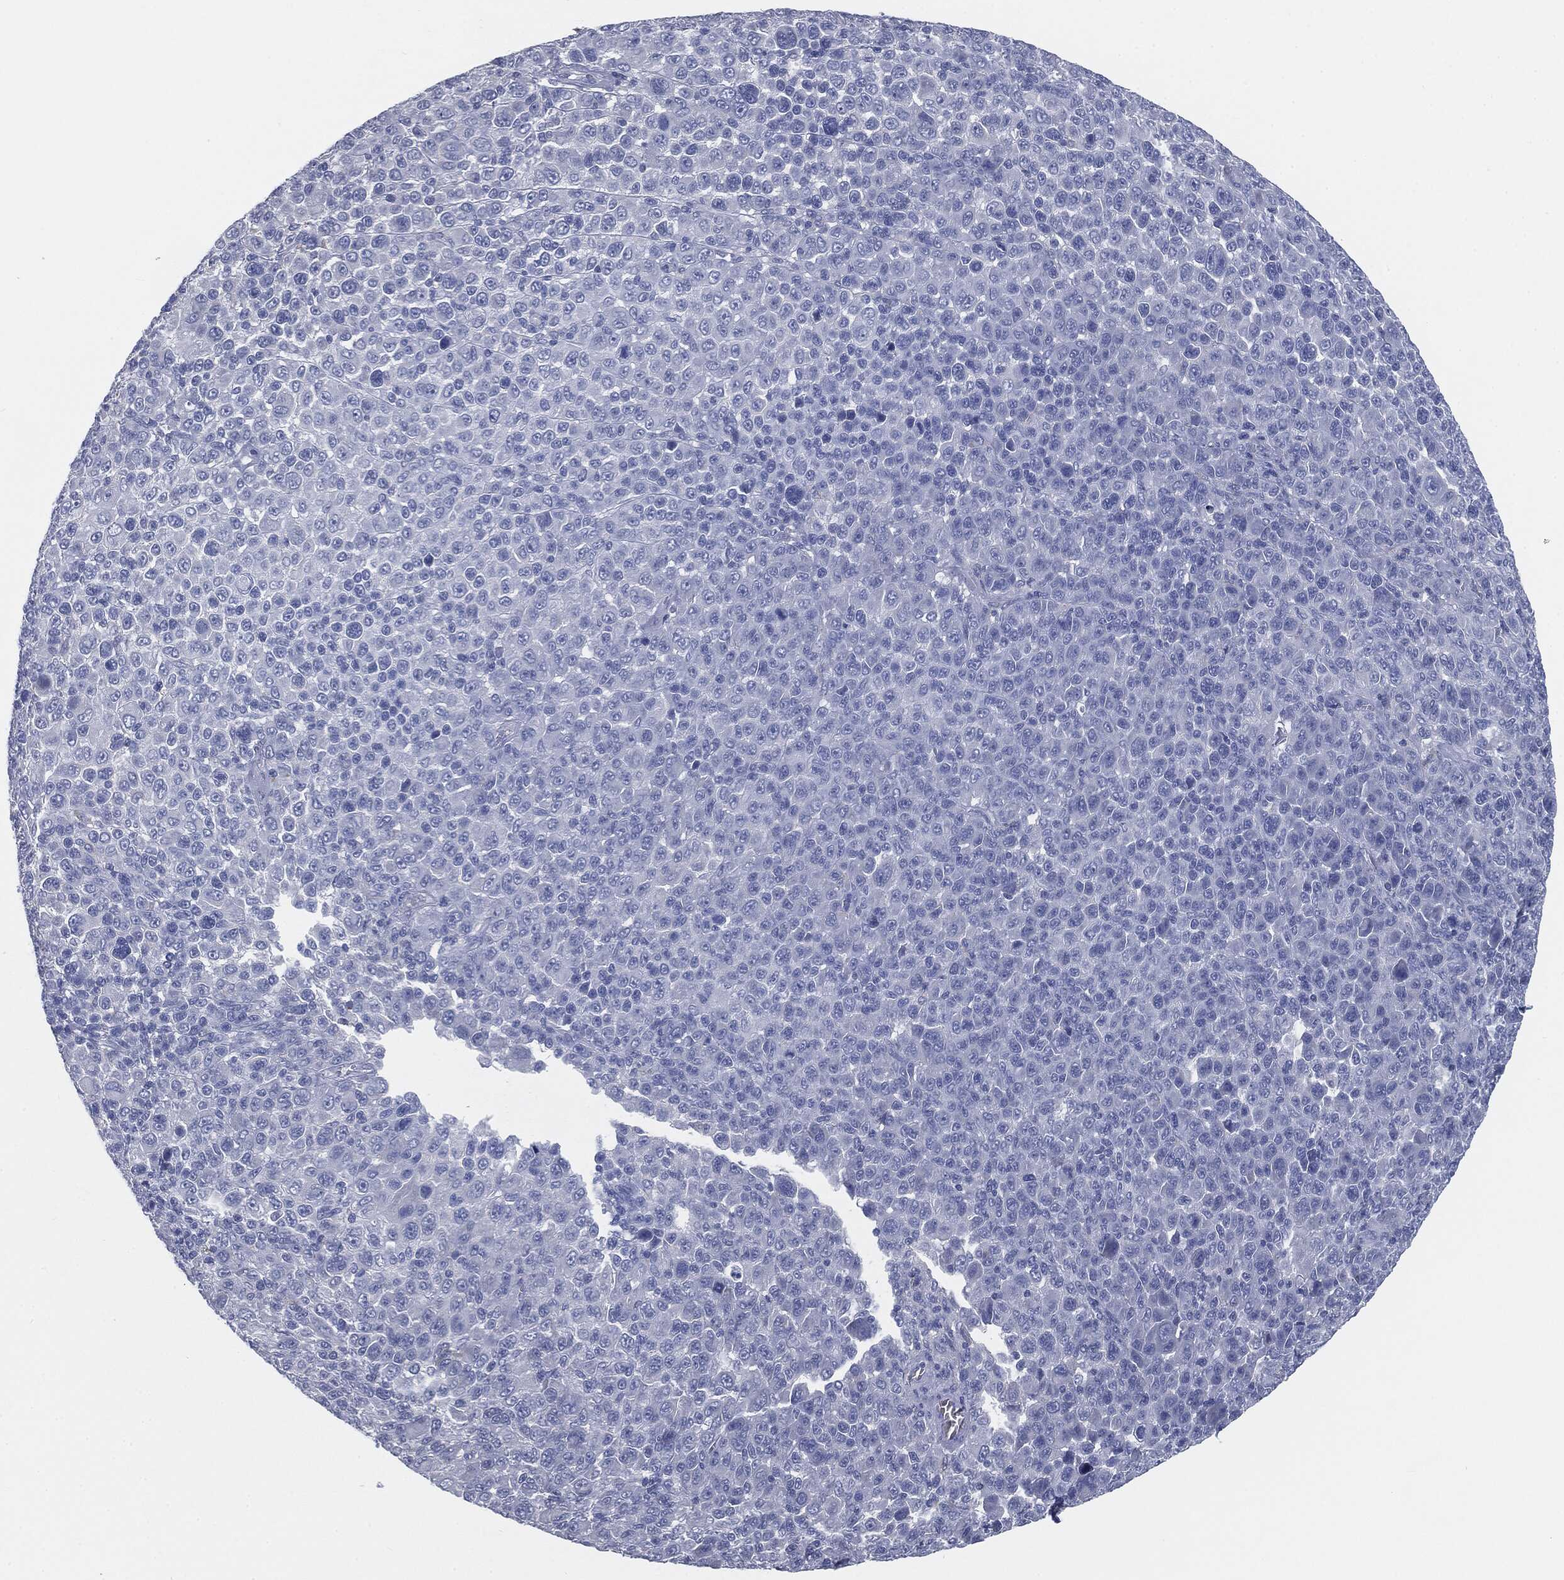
{"staining": {"intensity": "negative", "quantity": "none", "location": "none"}, "tissue": "melanoma", "cell_type": "Tumor cells", "image_type": "cancer", "snomed": [{"axis": "morphology", "description": "Malignant melanoma, NOS"}, {"axis": "topography", "description": "Skin"}], "caption": "DAB (3,3'-diaminobenzidine) immunohistochemical staining of human melanoma reveals no significant expression in tumor cells. Nuclei are stained in blue.", "gene": "CAV3", "patient": {"sex": "female", "age": 57}}